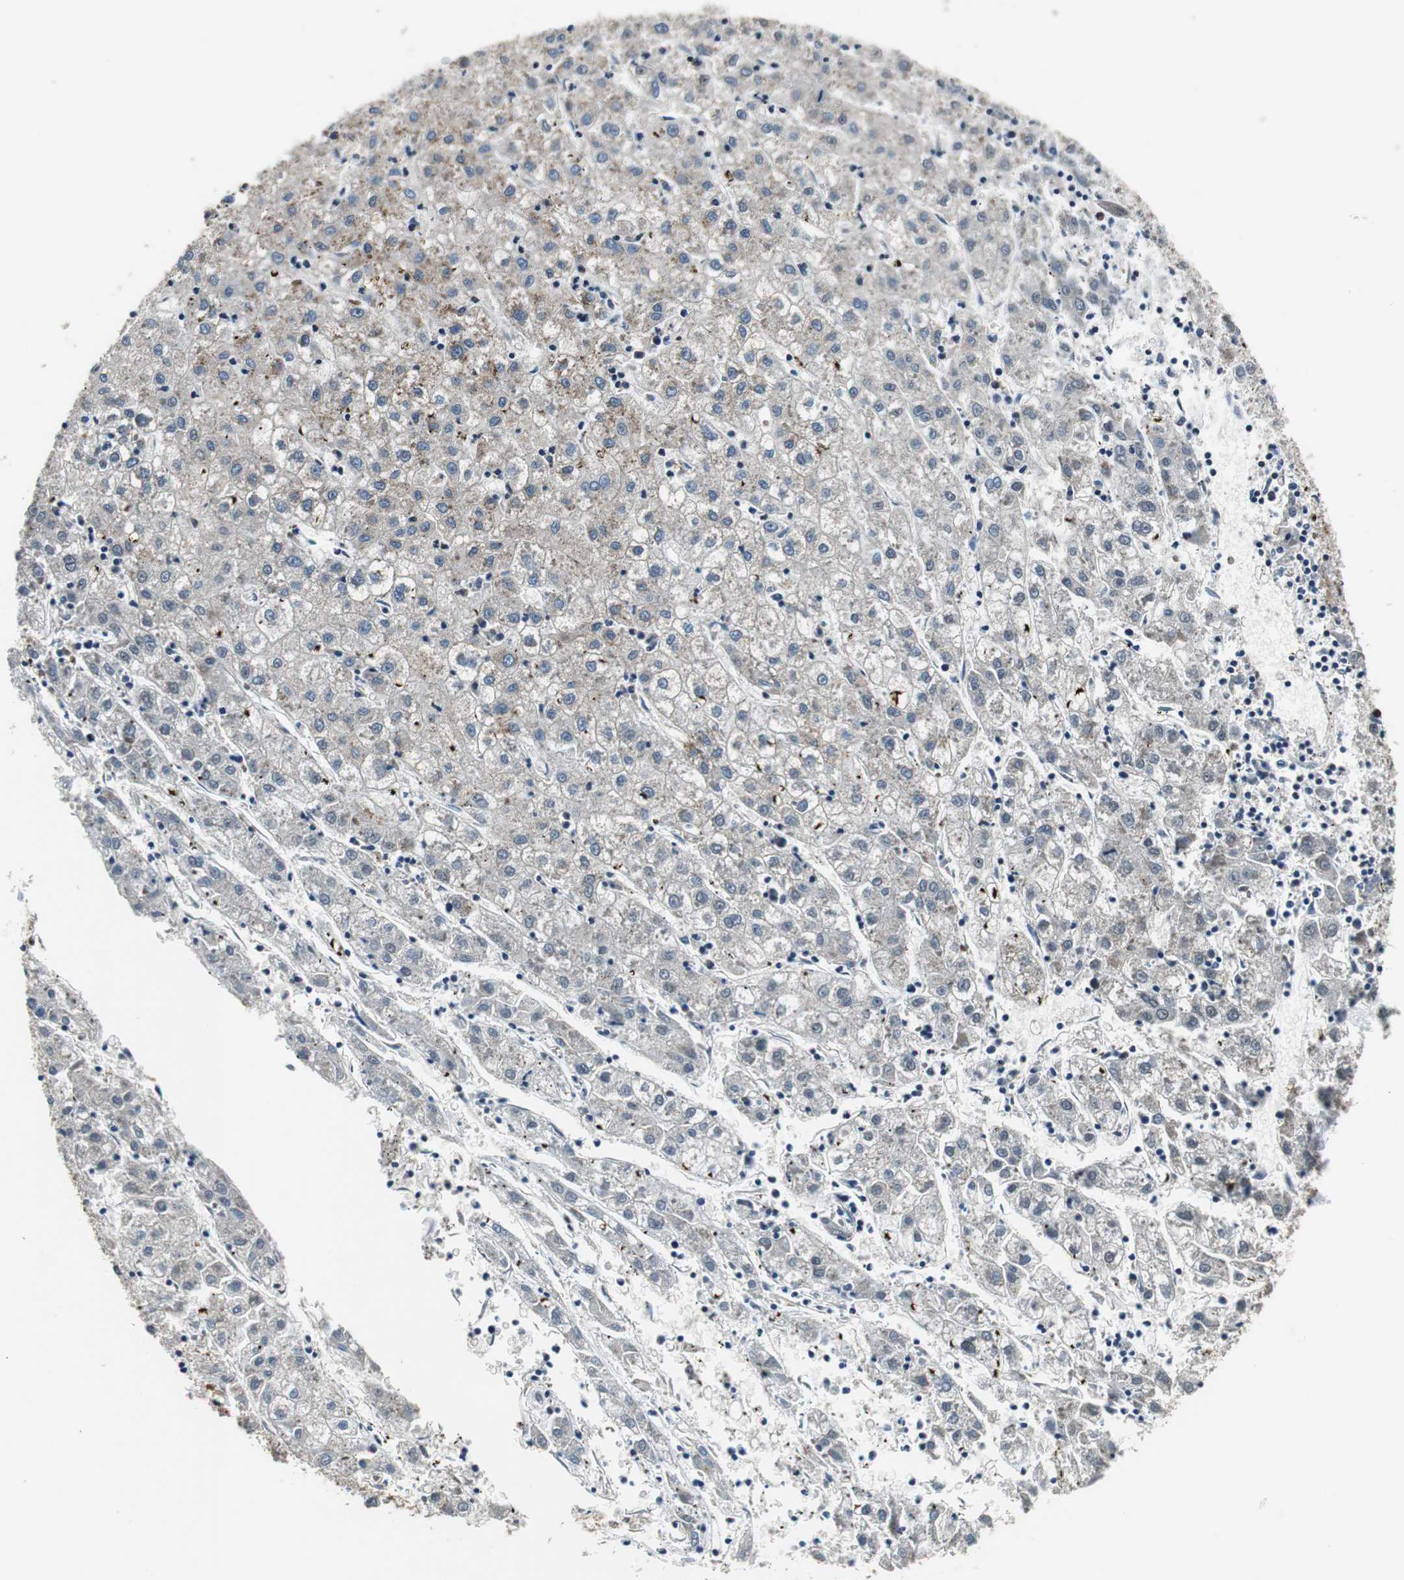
{"staining": {"intensity": "weak", "quantity": "<25%", "location": "cytoplasmic/membranous"}, "tissue": "liver cancer", "cell_type": "Tumor cells", "image_type": "cancer", "snomed": [{"axis": "morphology", "description": "Carcinoma, Hepatocellular, NOS"}, {"axis": "topography", "description": "Liver"}], "caption": "Photomicrograph shows no protein expression in tumor cells of liver cancer tissue.", "gene": "HDAC1", "patient": {"sex": "male", "age": 72}}